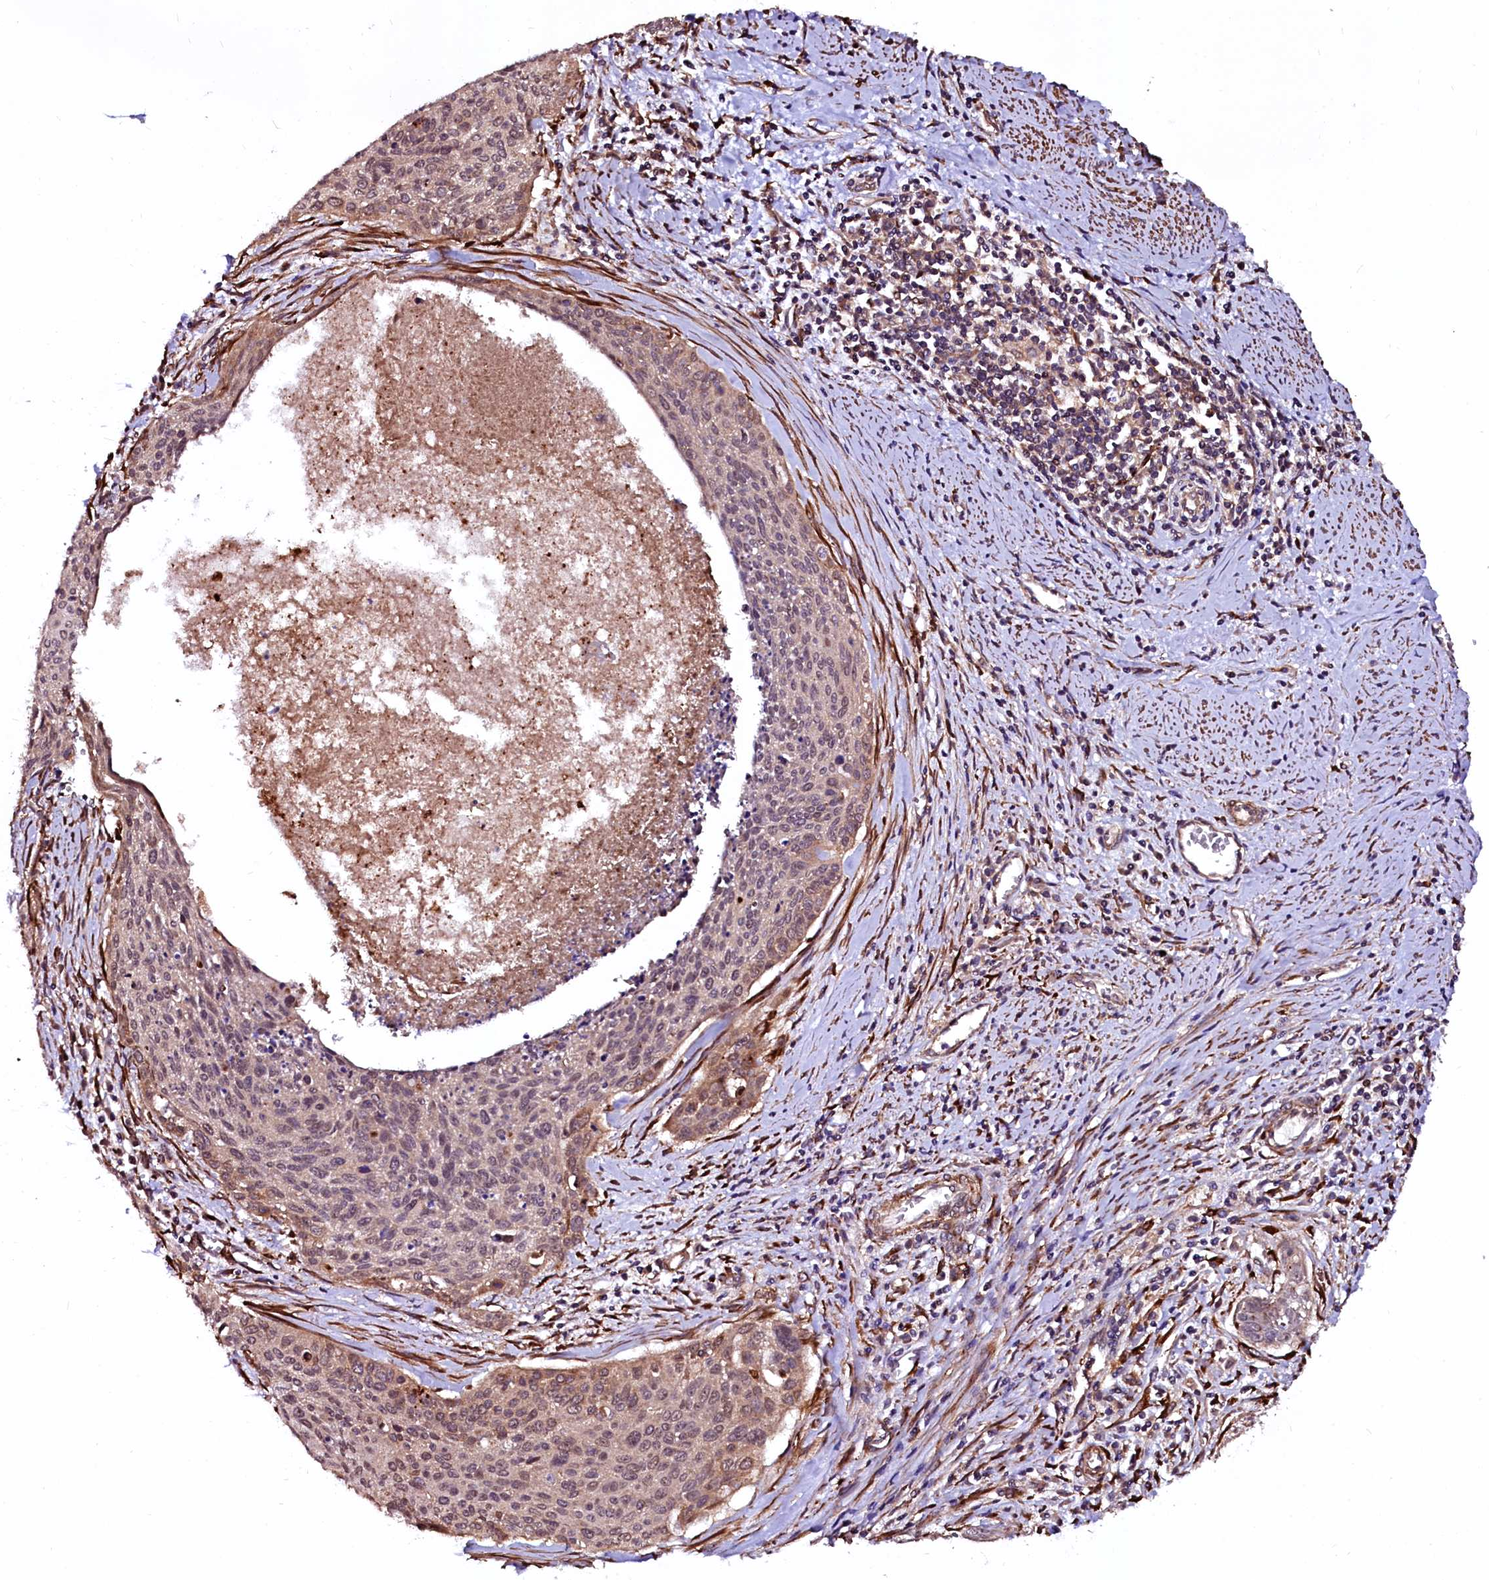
{"staining": {"intensity": "weak", "quantity": "25%-75%", "location": "cytoplasmic/membranous"}, "tissue": "cervical cancer", "cell_type": "Tumor cells", "image_type": "cancer", "snomed": [{"axis": "morphology", "description": "Squamous cell carcinoma, NOS"}, {"axis": "topography", "description": "Cervix"}], "caption": "Protein staining of cervical cancer tissue reveals weak cytoplasmic/membranous expression in approximately 25%-75% of tumor cells.", "gene": "N4BP1", "patient": {"sex": "female", "age": 55}}